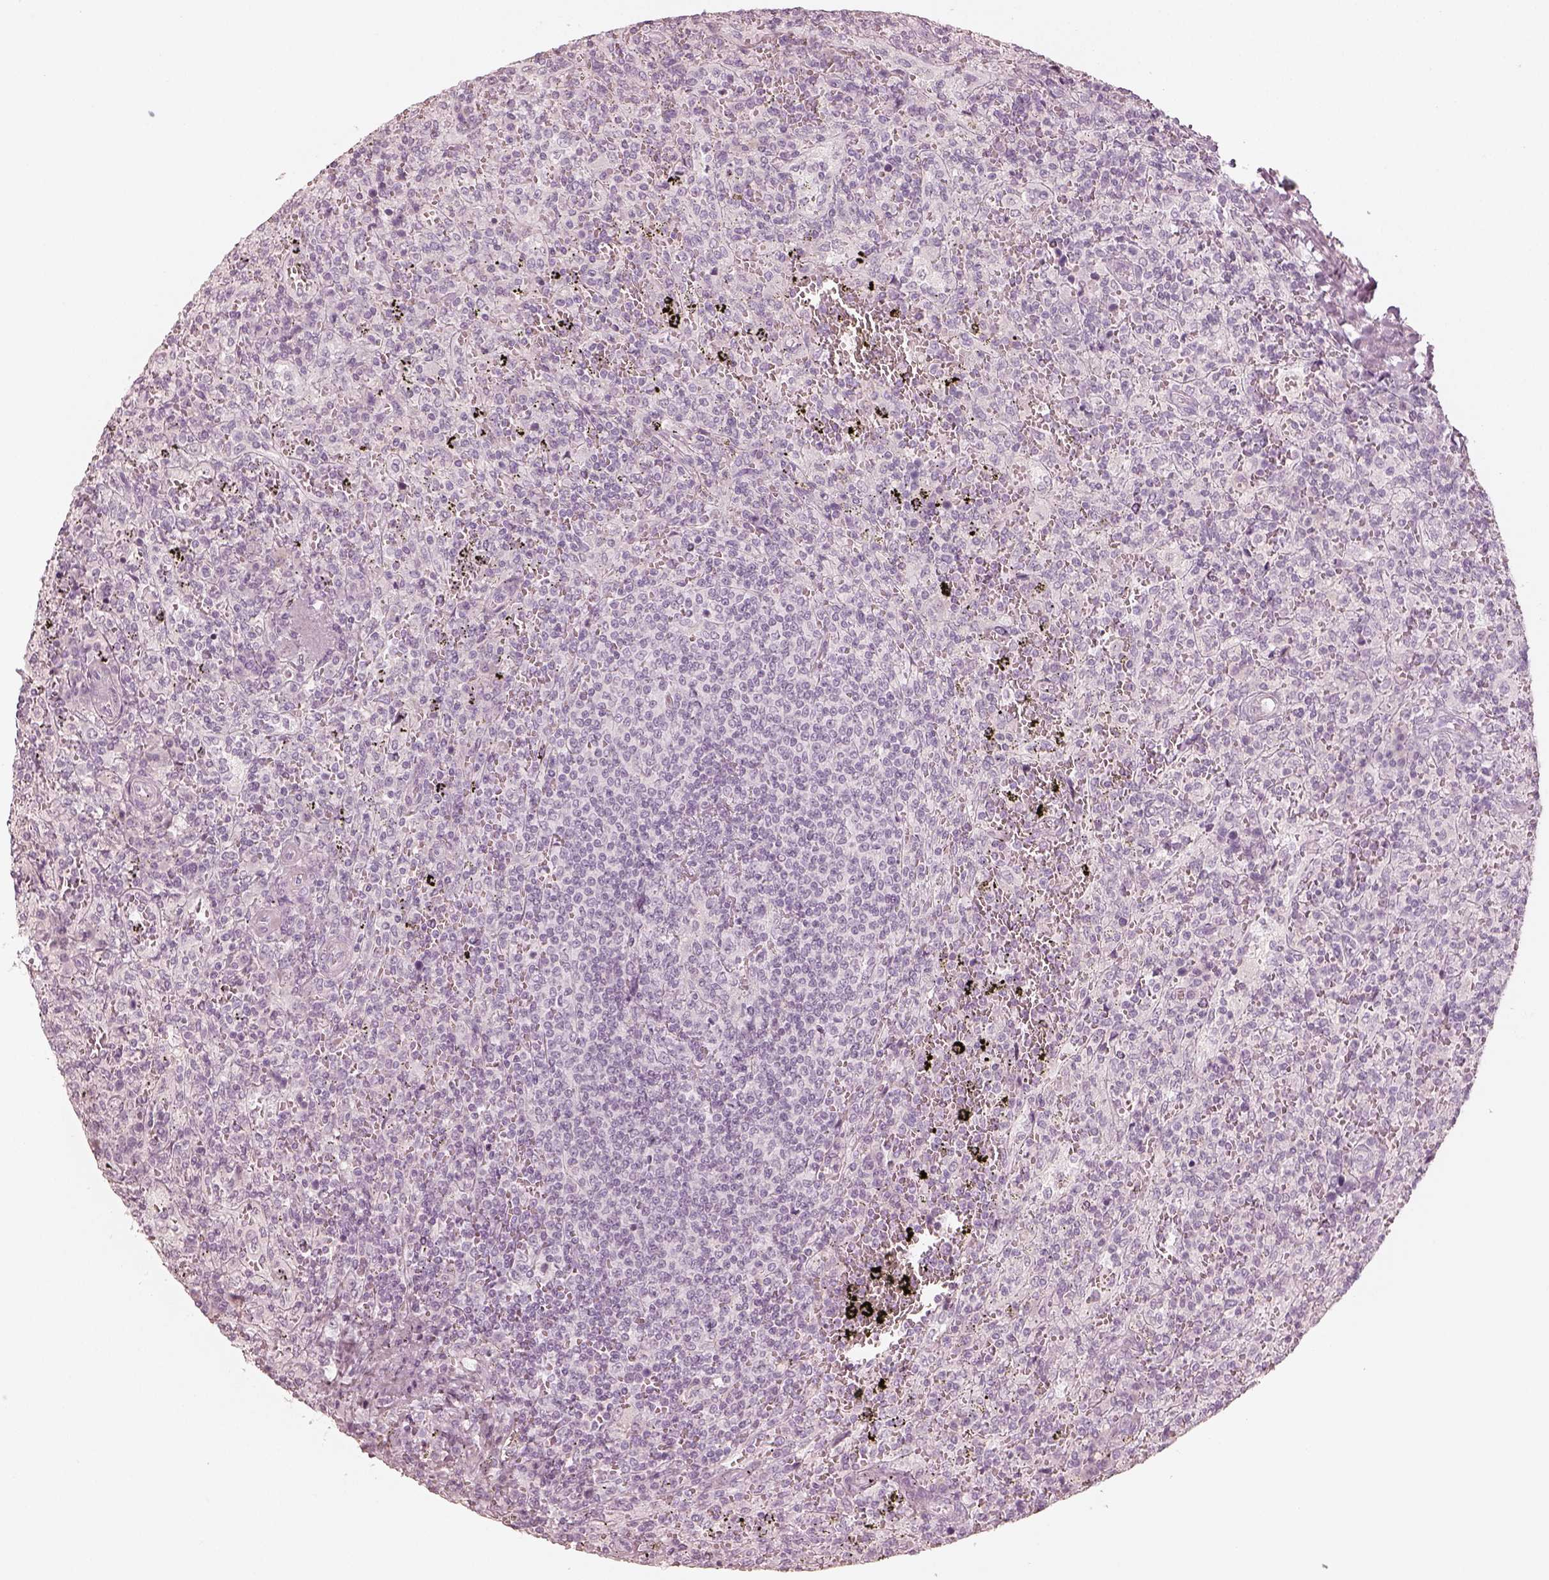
{"staining": {"intensity": "negative", "quantity": "none", "location": "none"}, "tissue": "lymphoma", "cell_type": "Tumor cells", "image_type": "cancer", "snomed": [{"axis": "morphology", "description": "Malignant lymphoma, non-Hodgkin's type, Low grade"}, {"axis": "topography", "description": "Spleen"}], "caption": "Tumor cells are negative for protein expression in human malignant lymphoma, non-Hodgkin's type (low-grade). The staining was performed using DAB (3,3'-diaminobenzidine) to visualize the protein expression in brown, while the nuclei were stained in blue with hematoxylin (Magnification: 20x).", "gene": "KRT82", "patient": {"sex": "male", "age": 62}}